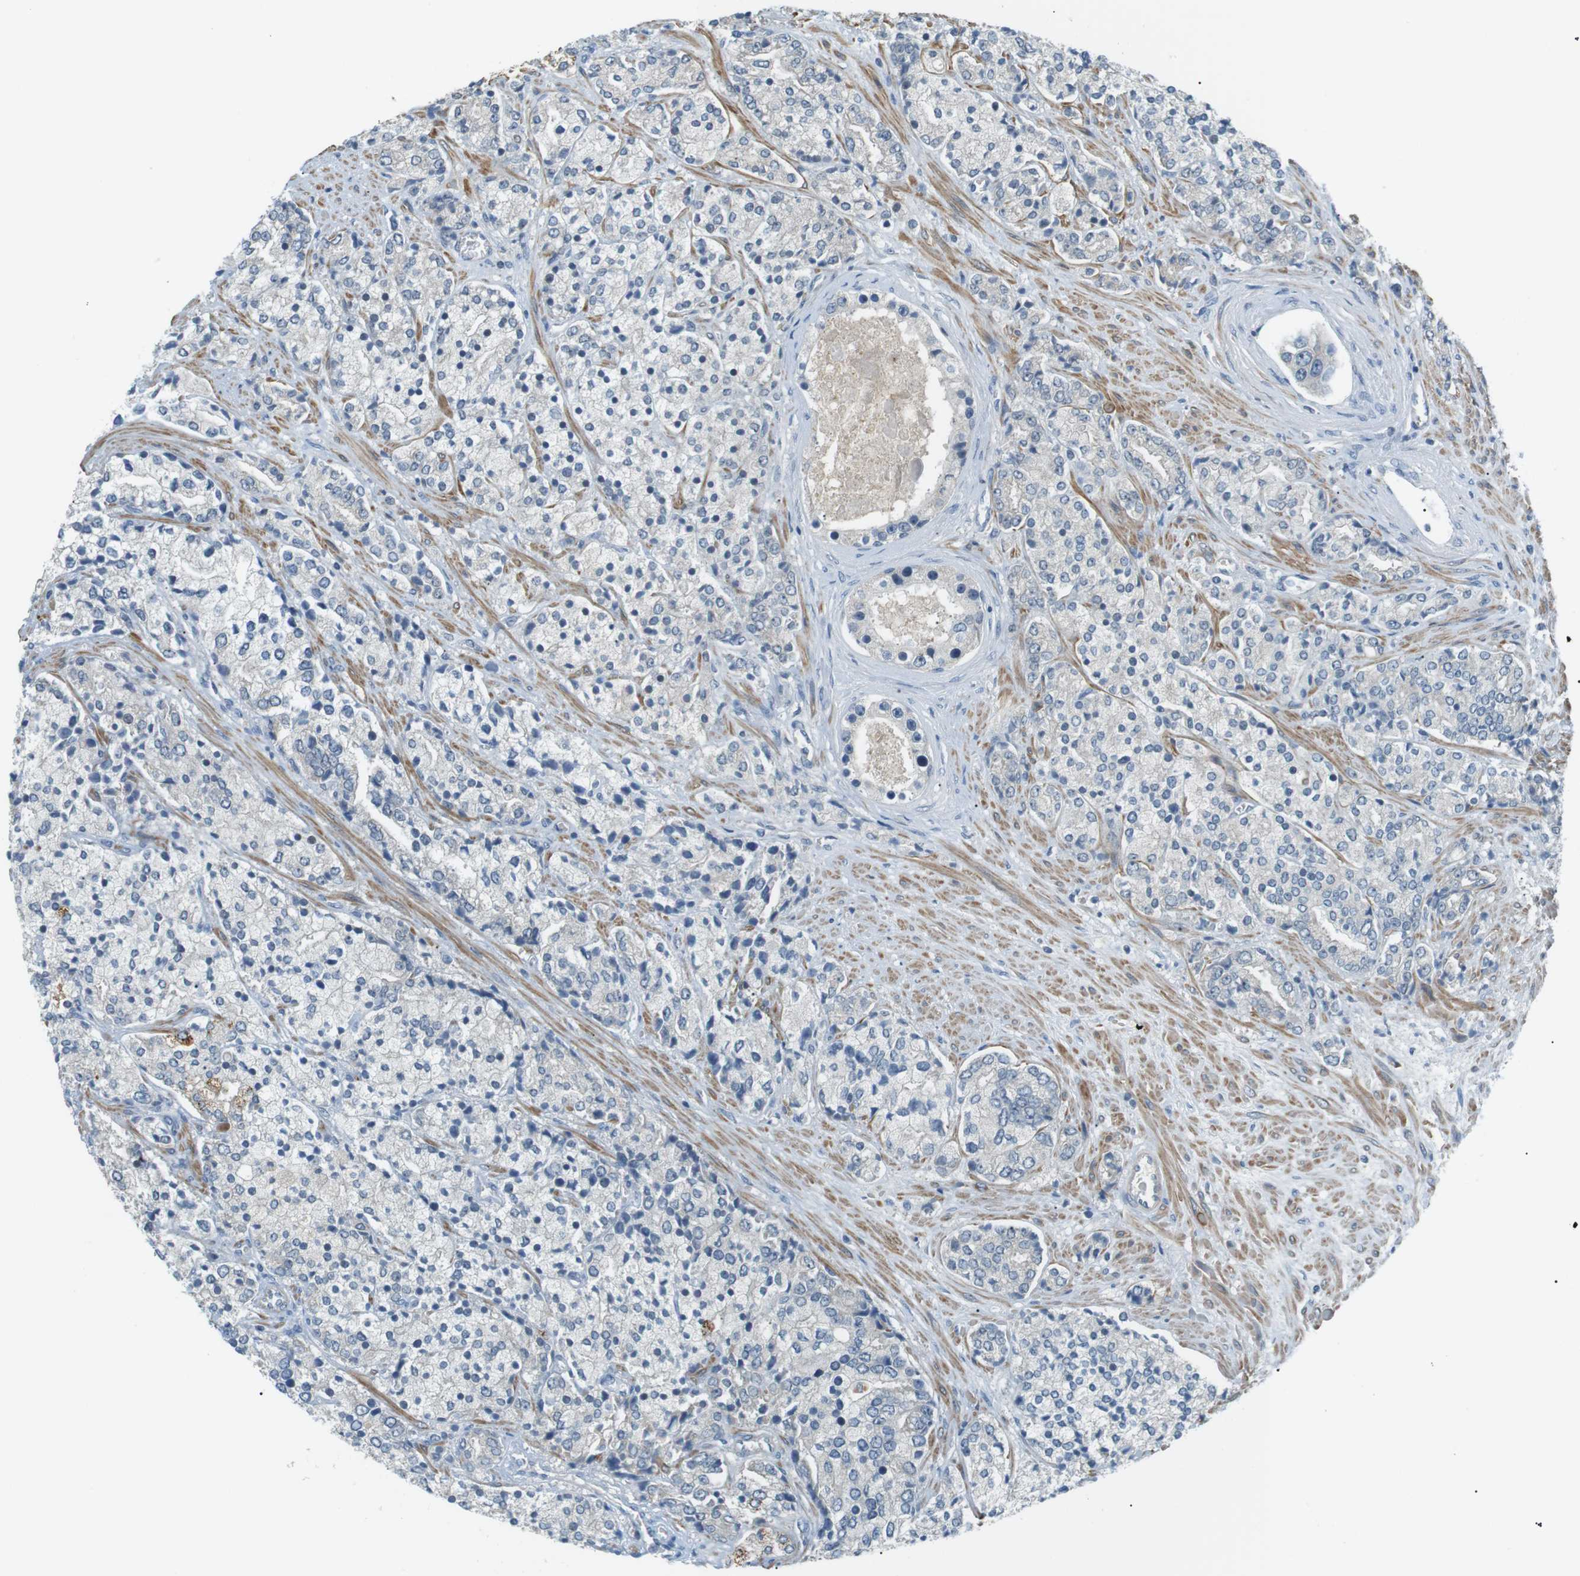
{"staining": {"intensity": "weak", "quantity": "<25%", "location": "cytoplasmic/membranous"}, "tissue": "prostate cancer", "cell_type": "Tumor cells", "image_type": "cancer", "snomed": [{"axis": "morphology", "description": "Adenocarcinoma, High grade"}, {"axis": "topography", "description": "Prostate"}], "caption": "Tumor cells show no significant positivity in adenocarcinoma (high-grade) (prostate).", "gene": "RTN3", "patient": {"sex": "male", "age": 71}}